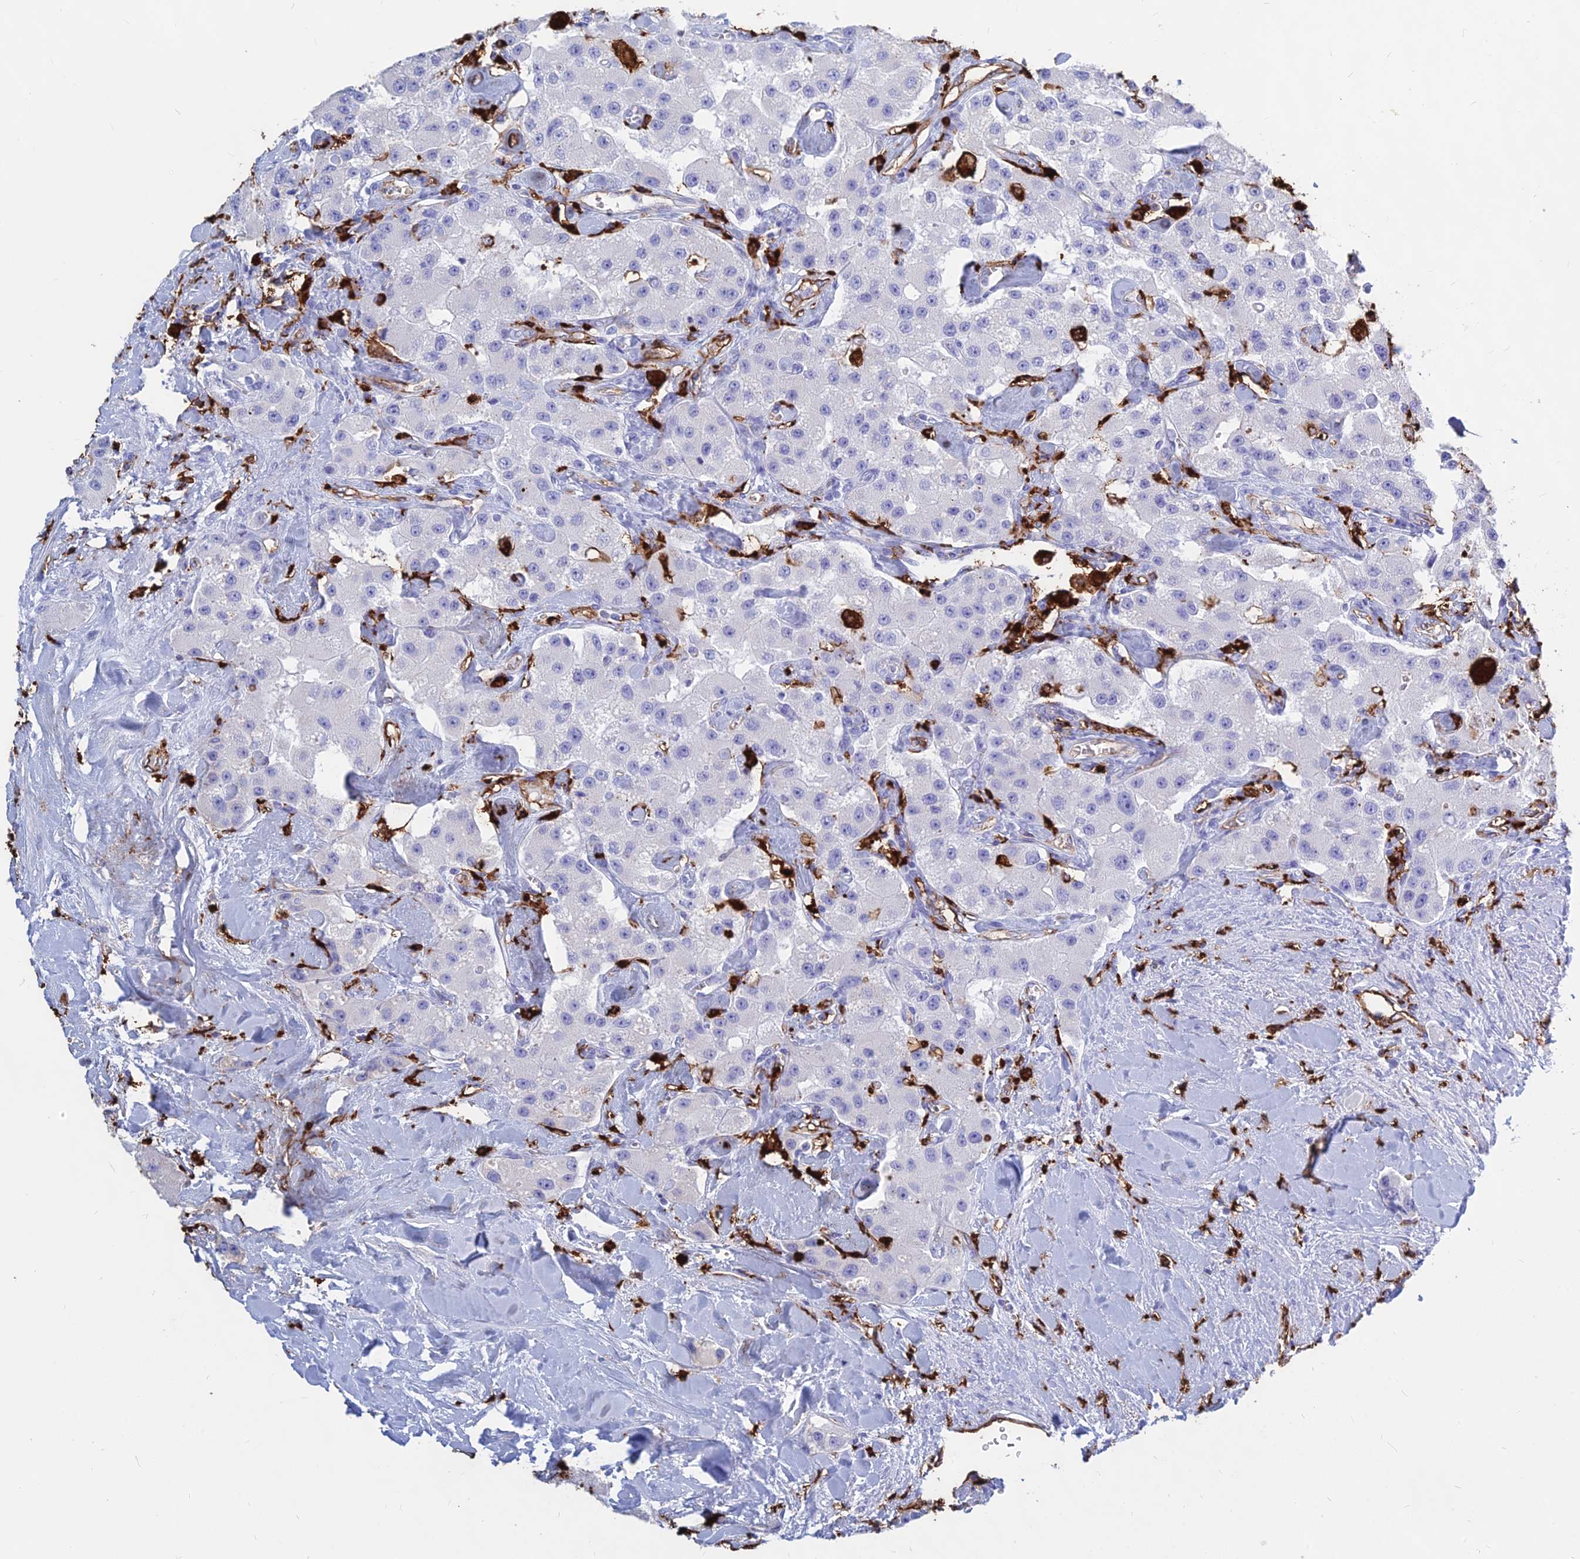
{"staining": {"intensity": "negative", "quantity": "none", "location": "none"}, "tissue": "carcinoid", "cell_type": "Tumor cells", "image_type": "cancer", "snomed": [{"axis": "morphology", "description": "Carcinoid, malignant, NOS"}, {"axis": "topography", "description": "Pancreas"}], "caption": "There is no significant expression in tumor cells of carcinoid.", "gene": "HLA-DRB1", "patient": {"sex": "male", "age": 41}}